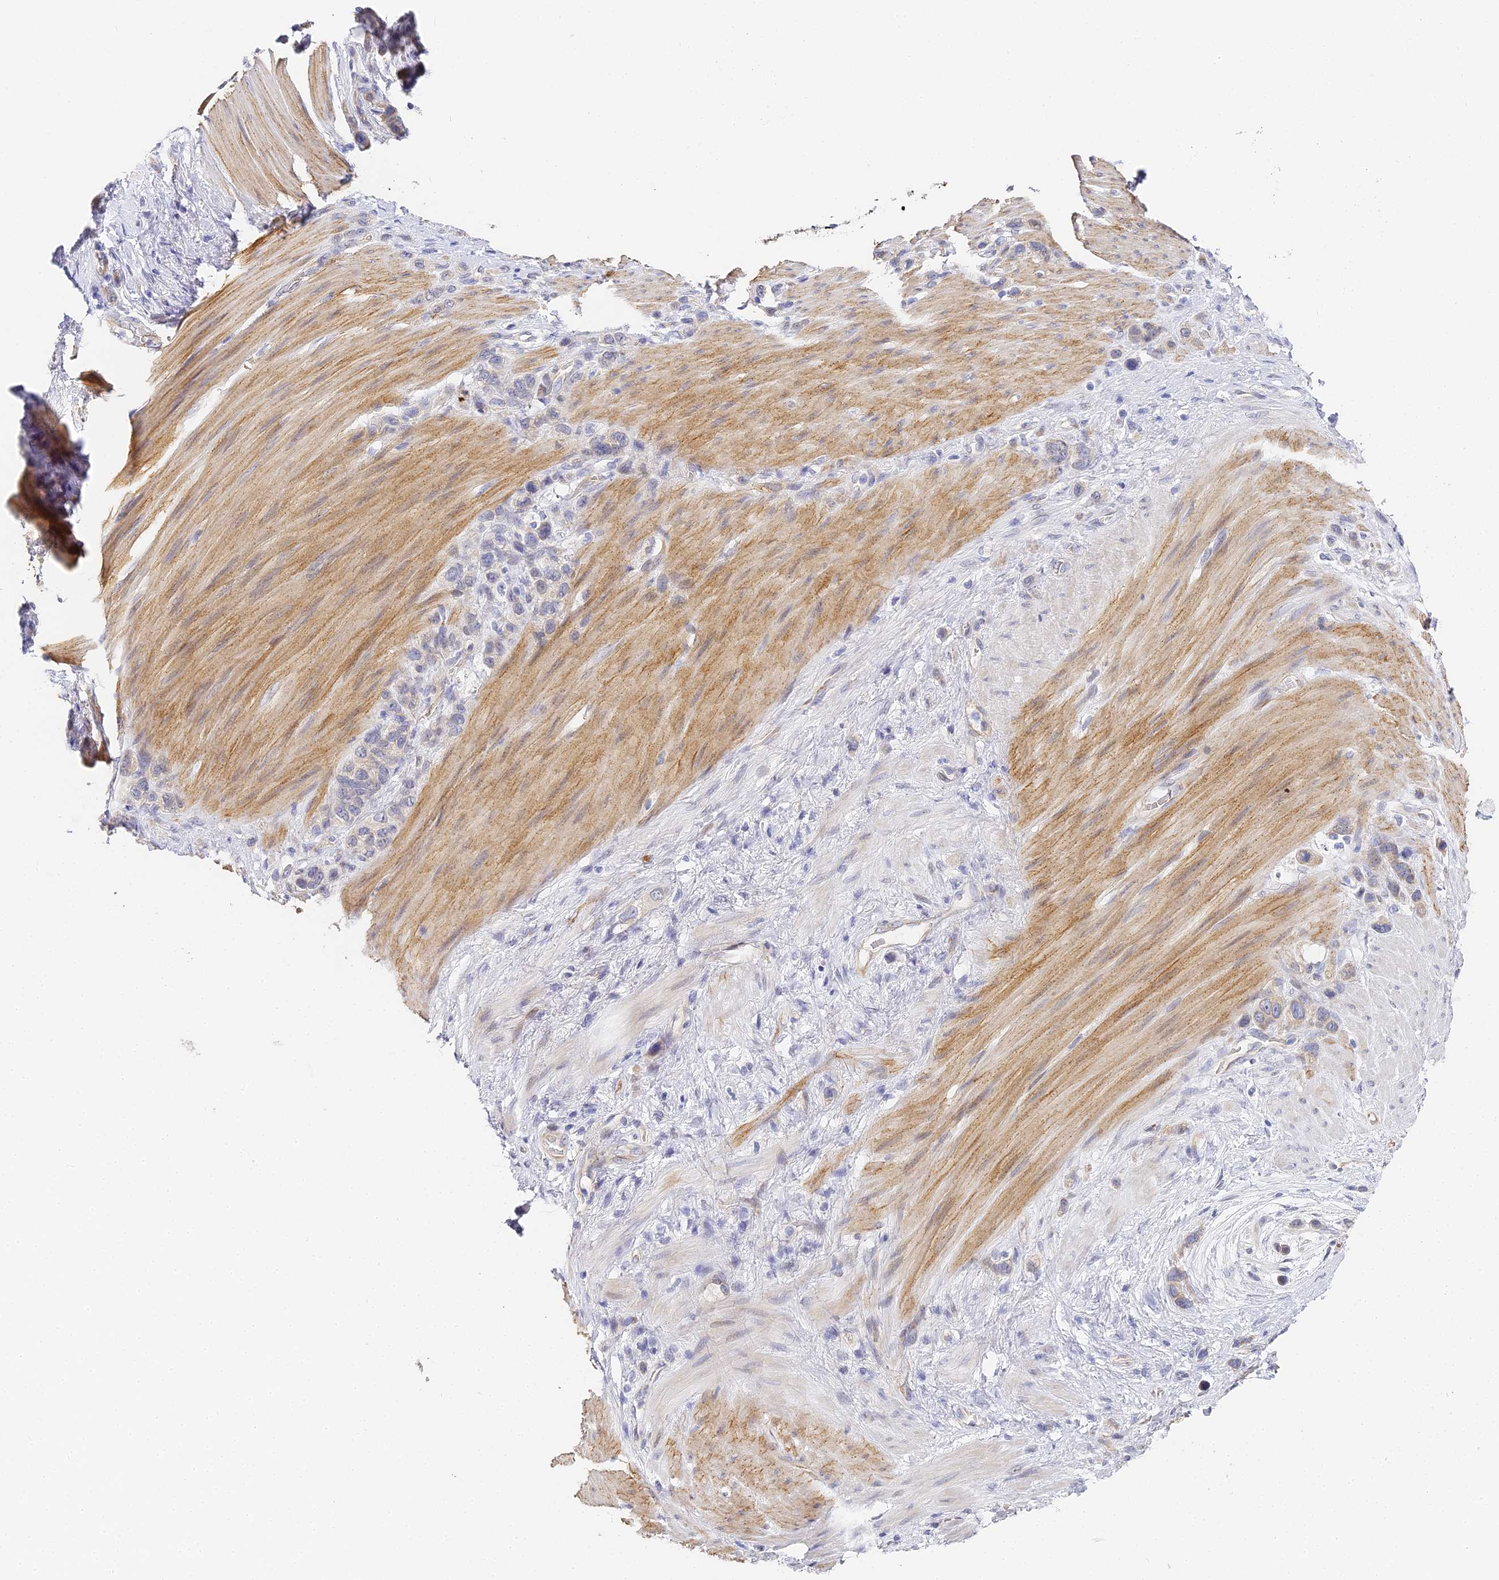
{"staining": {"intensity": "negative", "quantity": "none", "location": "none"}, "tissue": "stomach cancer", "cell_type": "Tumor cells", "image_type": "cancer", "snomed": [{"axis": "morphology", "description": "Adenocarcinoma, NOS"}, {"axis": "morphology", "description": "Adenocarcinoma, High grade"}, {"axis": "topography", "description": "Stomach, upper"}, {"axis": "topography", "description": "Stomach, lower"}], "caption": "This is a micrograph of immunohistochemistry (IHC) staining of adenocarcinoma (high-grade) (stomach), which shows no staining in tumor cells.", "gene": "GJA1", "patient": {"sex": "female", "age": 65}}